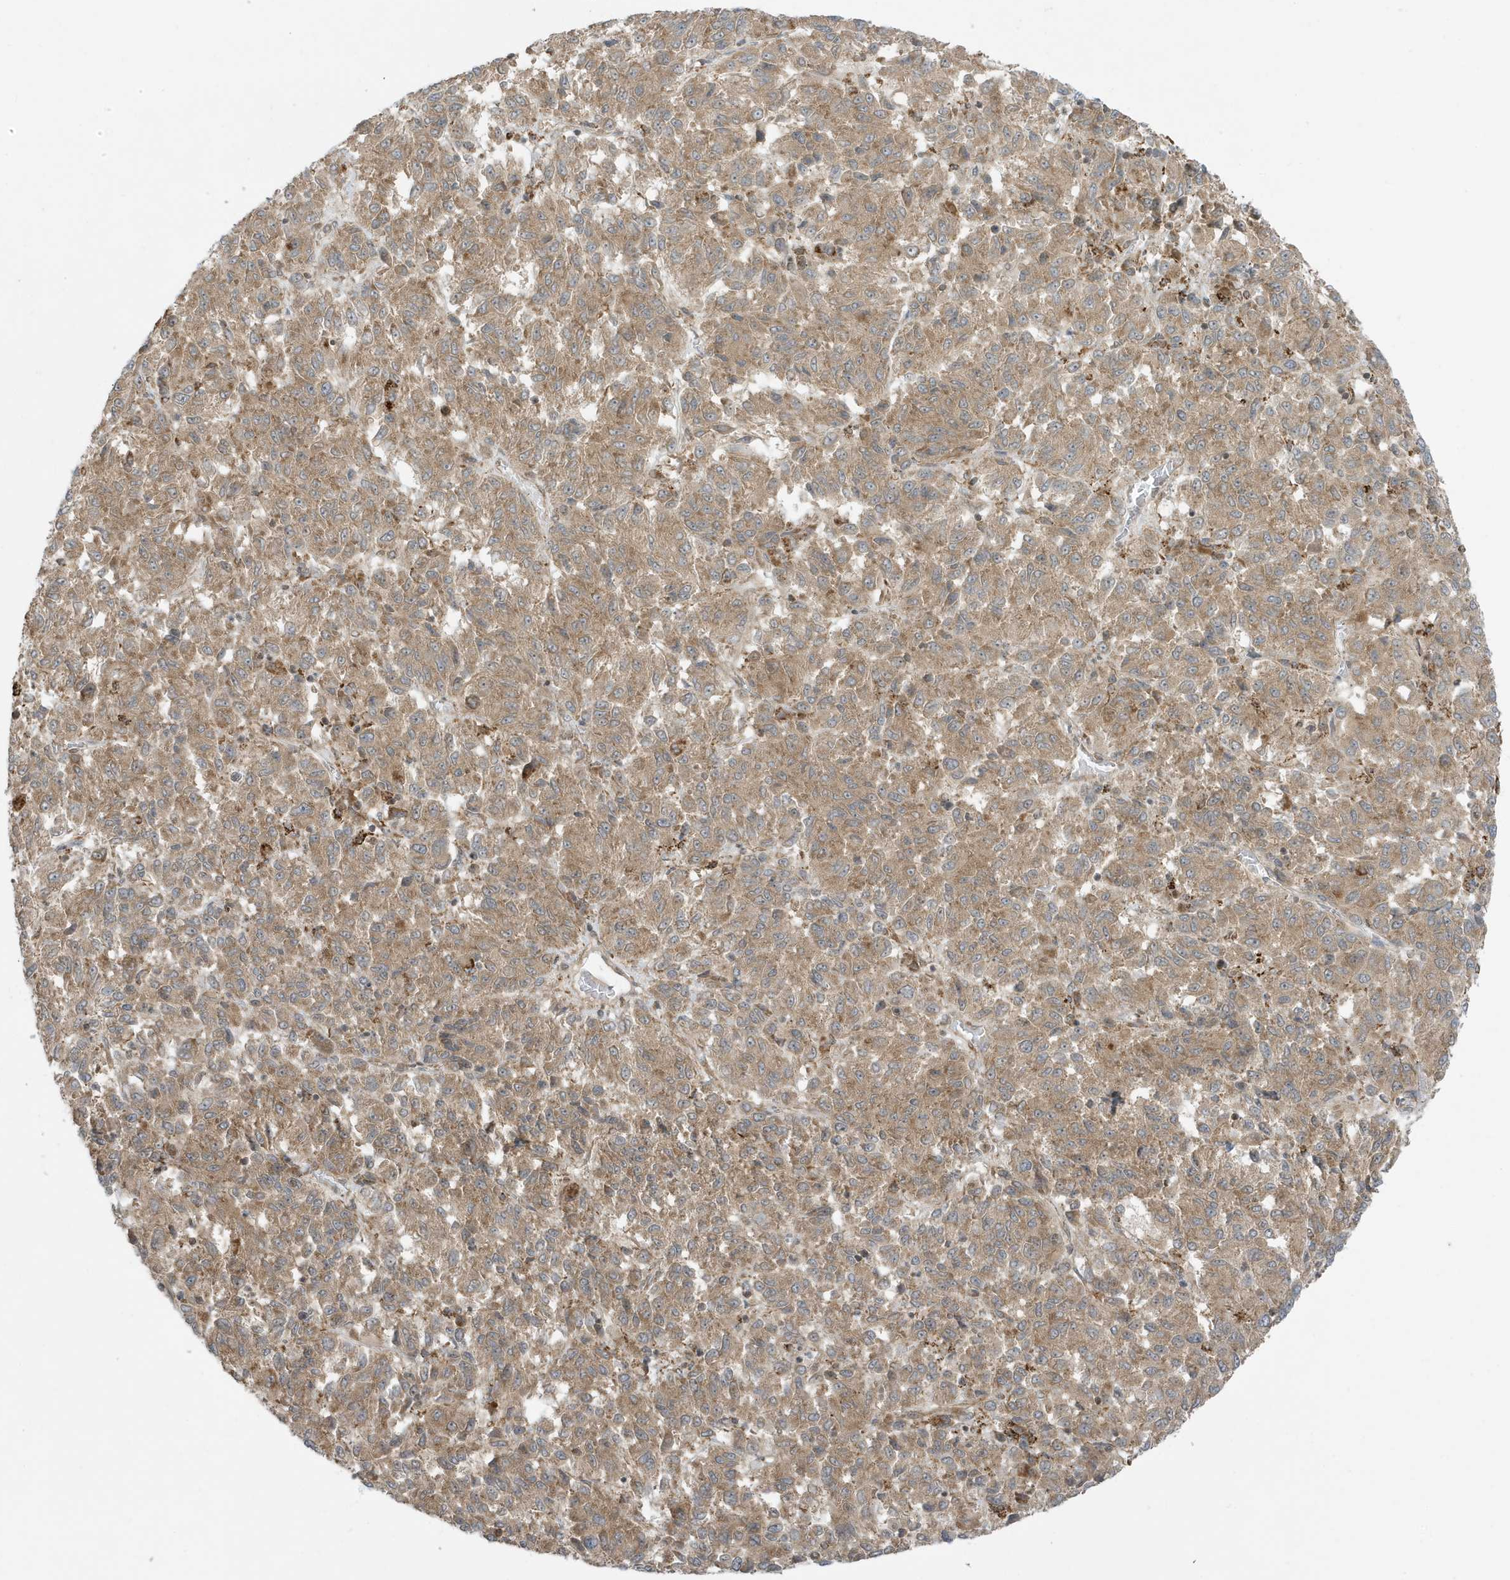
{"staining": {"intensity": "moderate", "quantity": ">75%", "location": "cytoplasmic/membranous"}, "tissue": "melanoma", "cell_type": "Tumor cells", "image_type": "cancer", "snomed": [{"axis": "morphology", "description": "Malignant melanoma, Metastatic site"}, {"axis": "topography", "description": "Lung"}], "caption": "There is medium levels of moderate cytoplasmic/membranous expression in tumor cells of melanoma, as demonstrated by immunohistochemical staining (brown color).", "gene": "DHX36", "patient": {"sex": "male", "age": 64}}